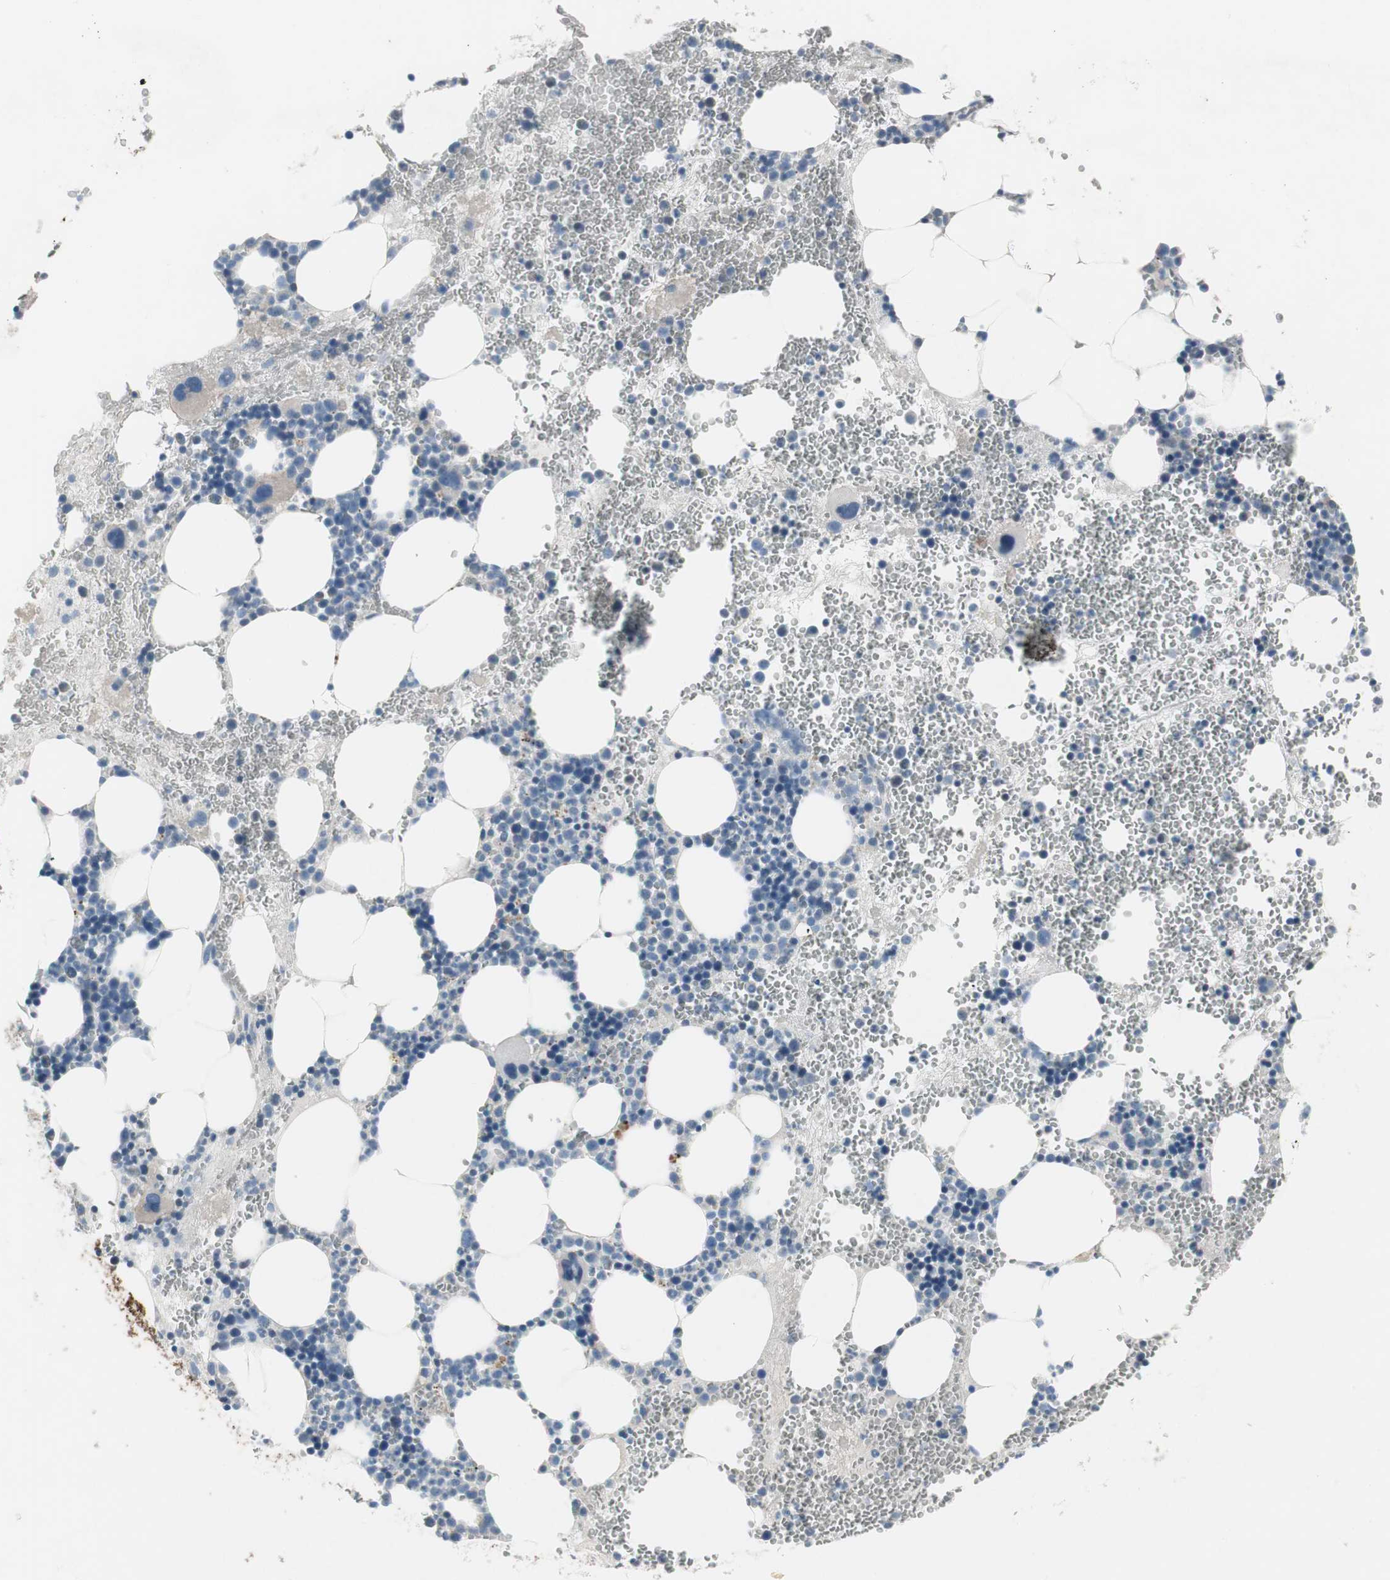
{"staining": {"intensity": "moderate", "quantity": "<25%", "location": "cytoplasmic/membranous"}, "tissue": "bone marrow", "cell_type": "Hematopoietic cells", "image_type": "normal", "snomed": [{"axis": "morphology", "description": "Normal tissue, NOS"}, {"axis": "morphology", "description": "Inflammation, NOS"}, {"axis": "topography", "description": "Bone marrow"}], "caption": "Protein staining demonstrates moderate cytoplasmic/membranous staining in approximately <25% of hematopoietic cells in benign bone marrow. (Stains: DAB in brown, nuclei in blue, Microscopy: brightfield microscopy at high magnification).", "gene": "PIGR", "patient": {"sex": "female", "age": 76}}